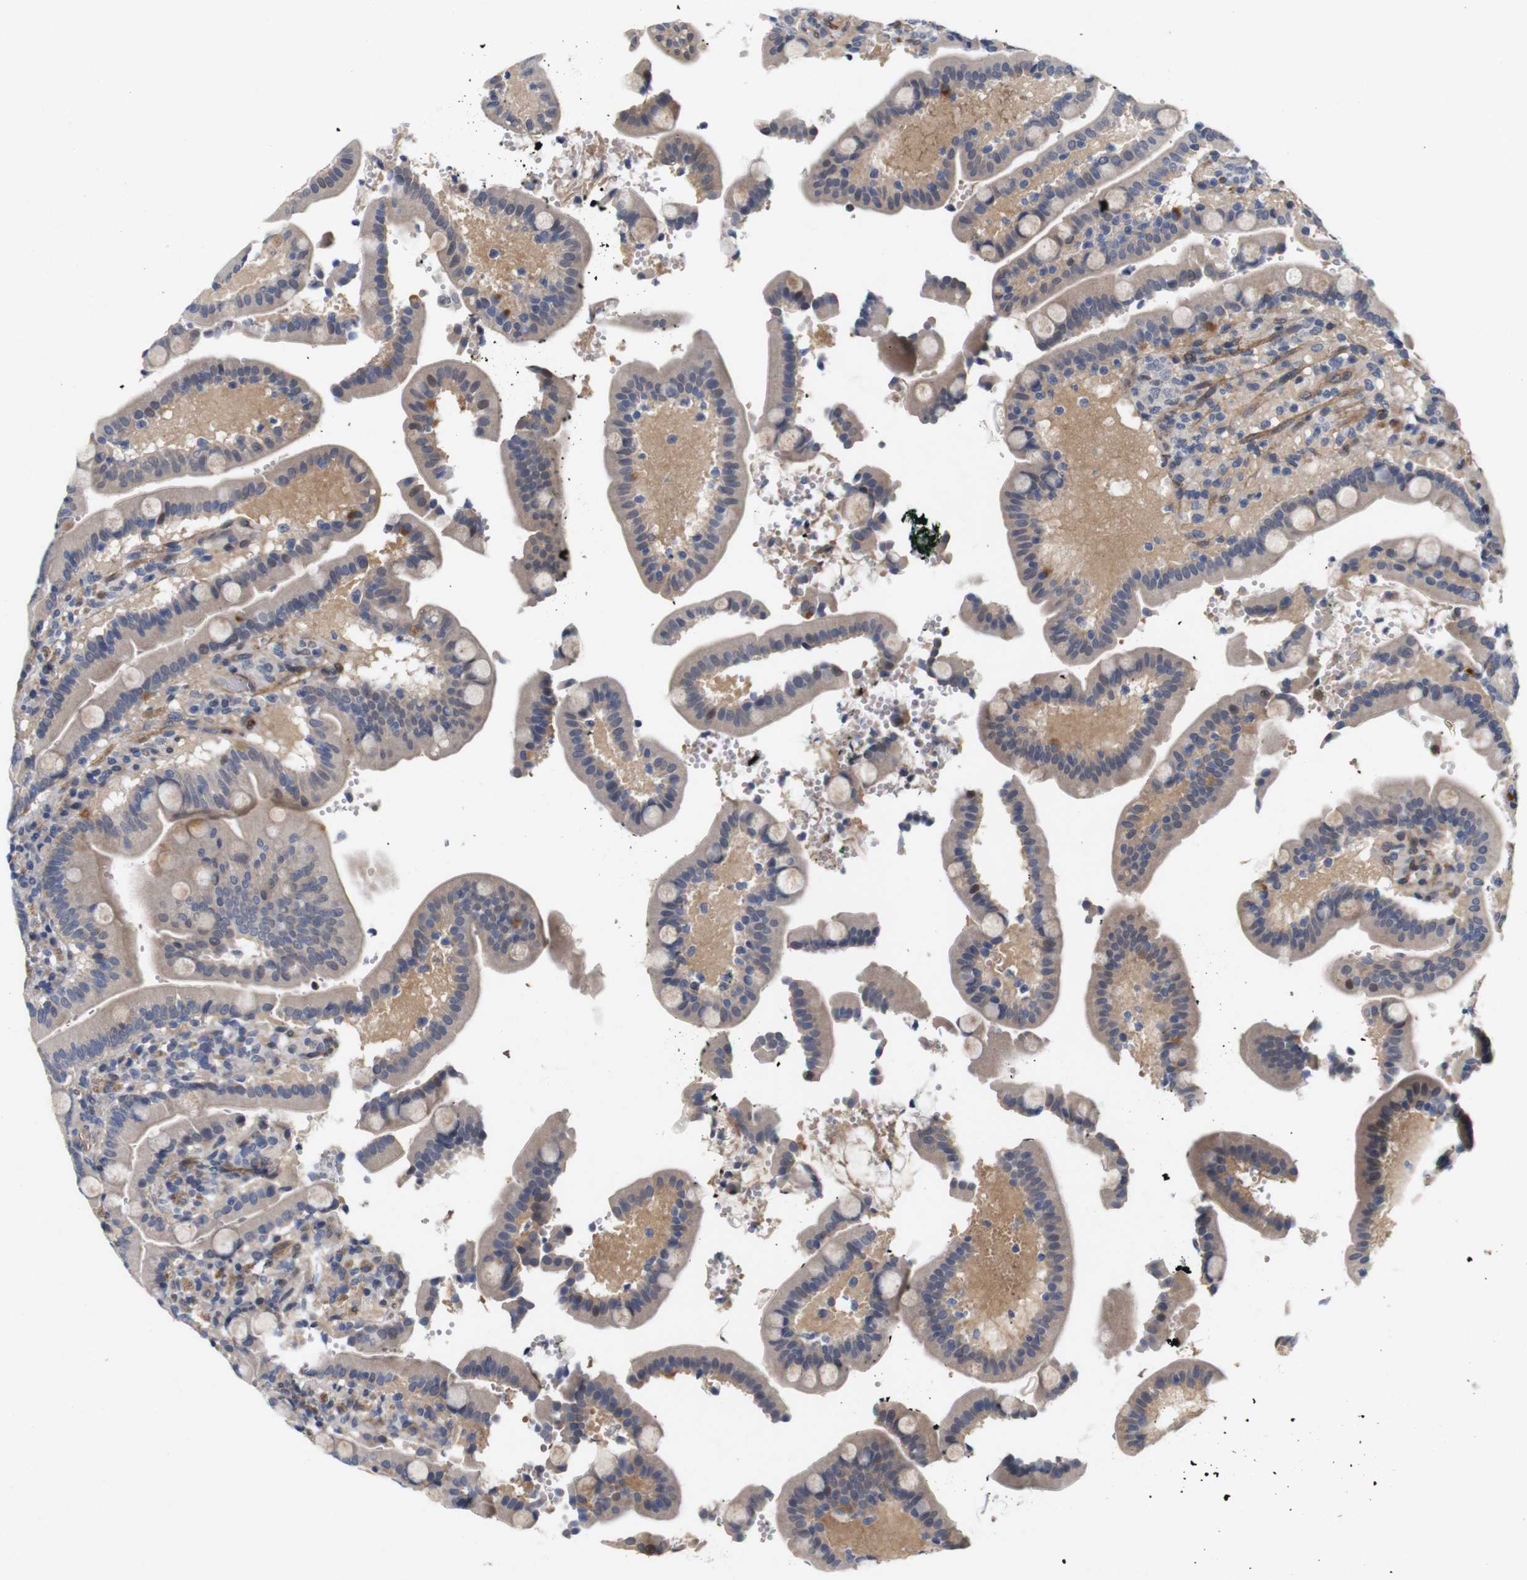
{"staining": {"intensity": "moderate", "quantity": "25%-75%", "location": "cytoplasmic/membranous"}, "tissue": "duodenum", "cell_type": "Glandular cells", "image_type": "normal", "snomed": [{"axis": "morphology", "description": "Normal tissue, NOS"}, {"axis": "topography", "description": "Small intestine, NOS"}], "caption": "A brown stain highlights moderate cytoplasmic/membranous staining of a protein in glandular cells of benign duodenum.", "gene": "CYB561", "patient": {"sex": "female", "age": 71}}